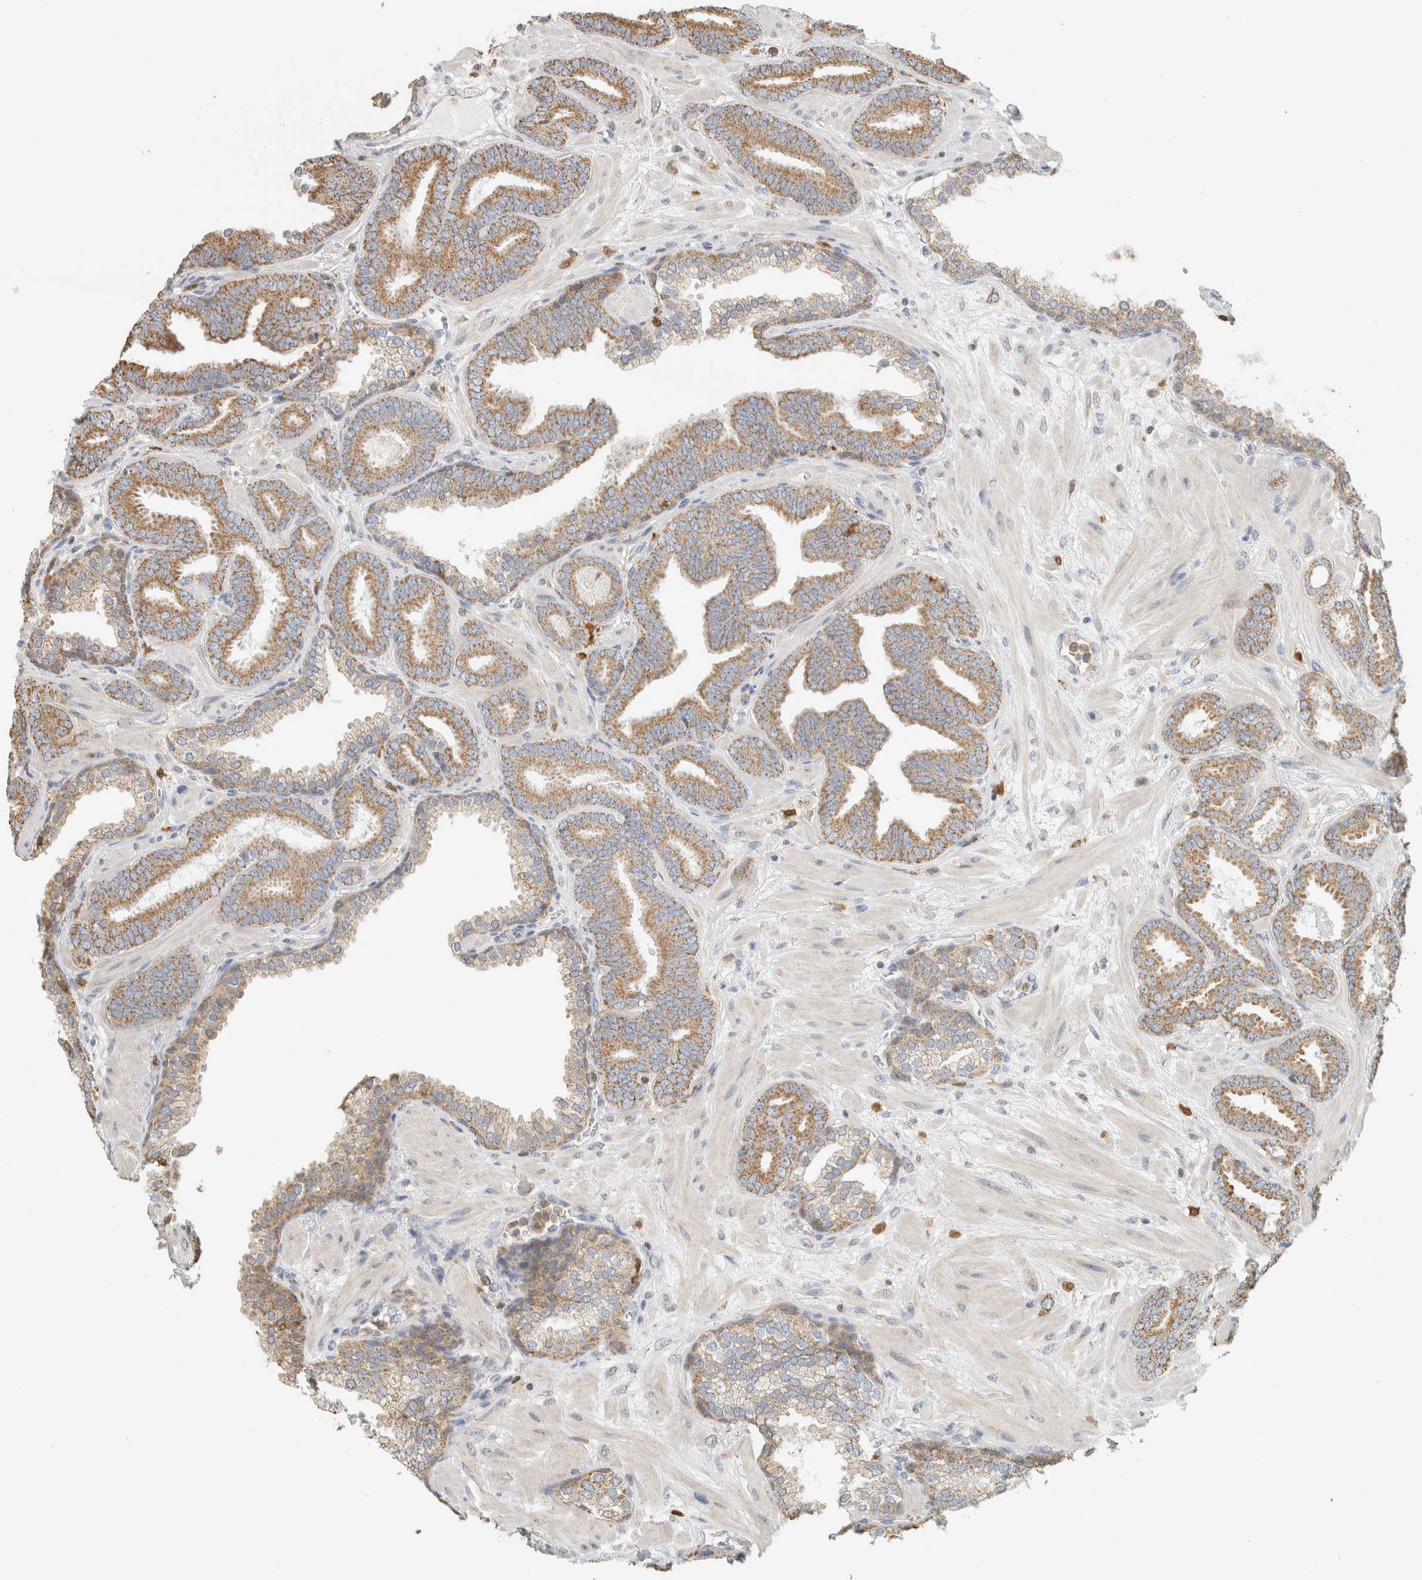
{"staining": {"intensity": "moderate", "quantity": ">75%", "location": "cytoplasmic/membranous"}, "tissue": "prostate cancer", "cell_type": "Tumor cells", "image_type": "cancer", "snomed": [{"axis": "morphology", "description": "Adenocarcinoma, Low grade"}, {"axis": "topography", "description": "Prostate"}], "caption": "Tumor cells exhibit moderate cytoplasmic/membranous expression in about >75% of cells in prostate cancer (adenocarcinoma (low-grade)).", "gene": "CAPG", "patient": {"sex": "male", "age": 62}}